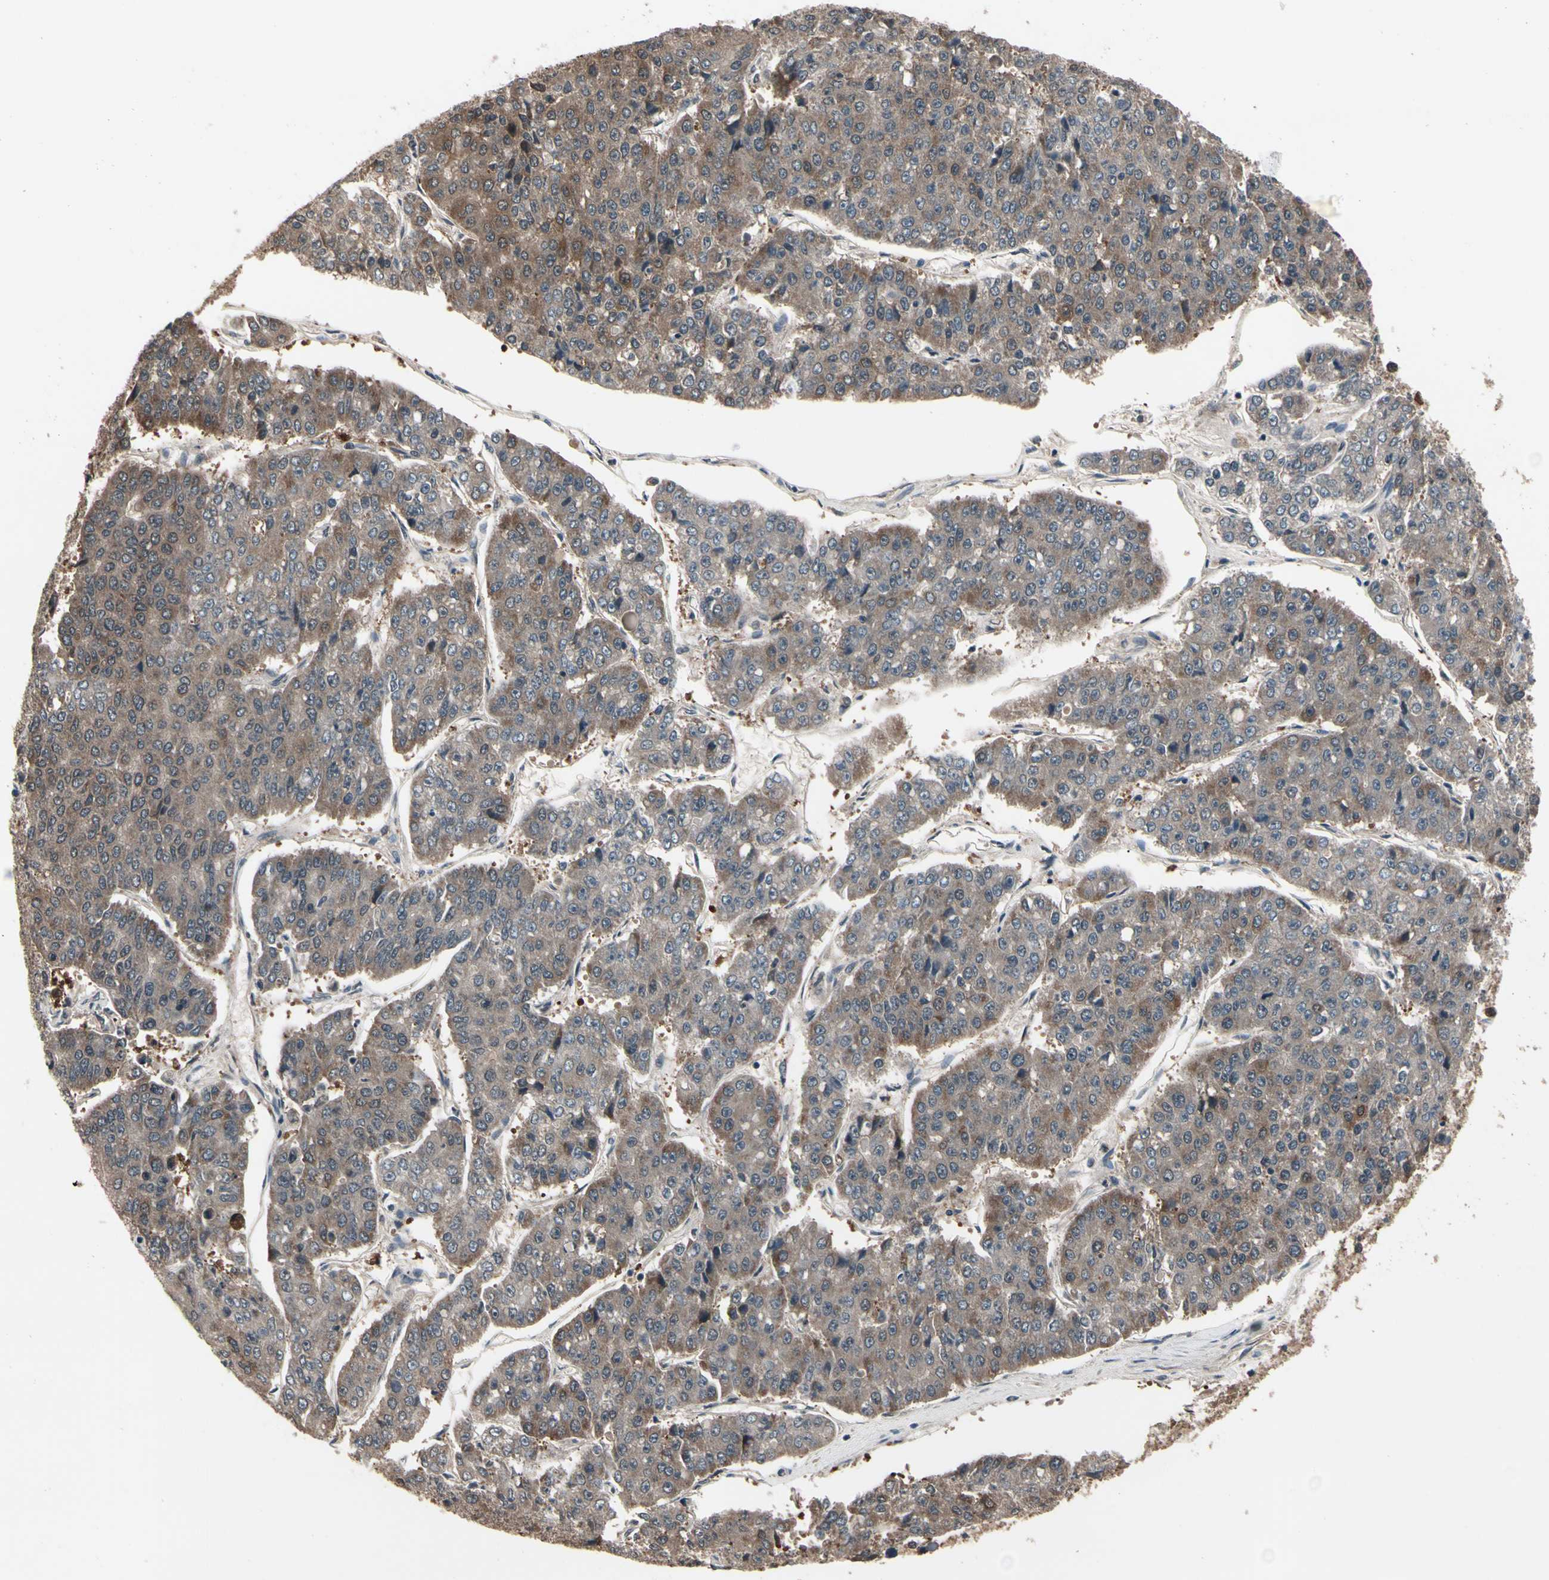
{"staining": {"intensity": "moderate", "quantity": ">75%", "location": "cytoplasmic/membranous"}, "tissue": "pancreatic cancer", "cell_type": "Tumor cells", "image_type": "cancer", "snomed": [{"axis": "morphology", "description": "Adenocarcinoma, NOS"}, {"axis": "topography", "description": "Pancreas"}], "caption": "The immunohistochemical stain shows moderate cytoplasmic/membranous staining in tumor cells of pancreatic cancer tissue.", "gene": "PRDX6", "patient": {"sex": "male", "age": 50}}